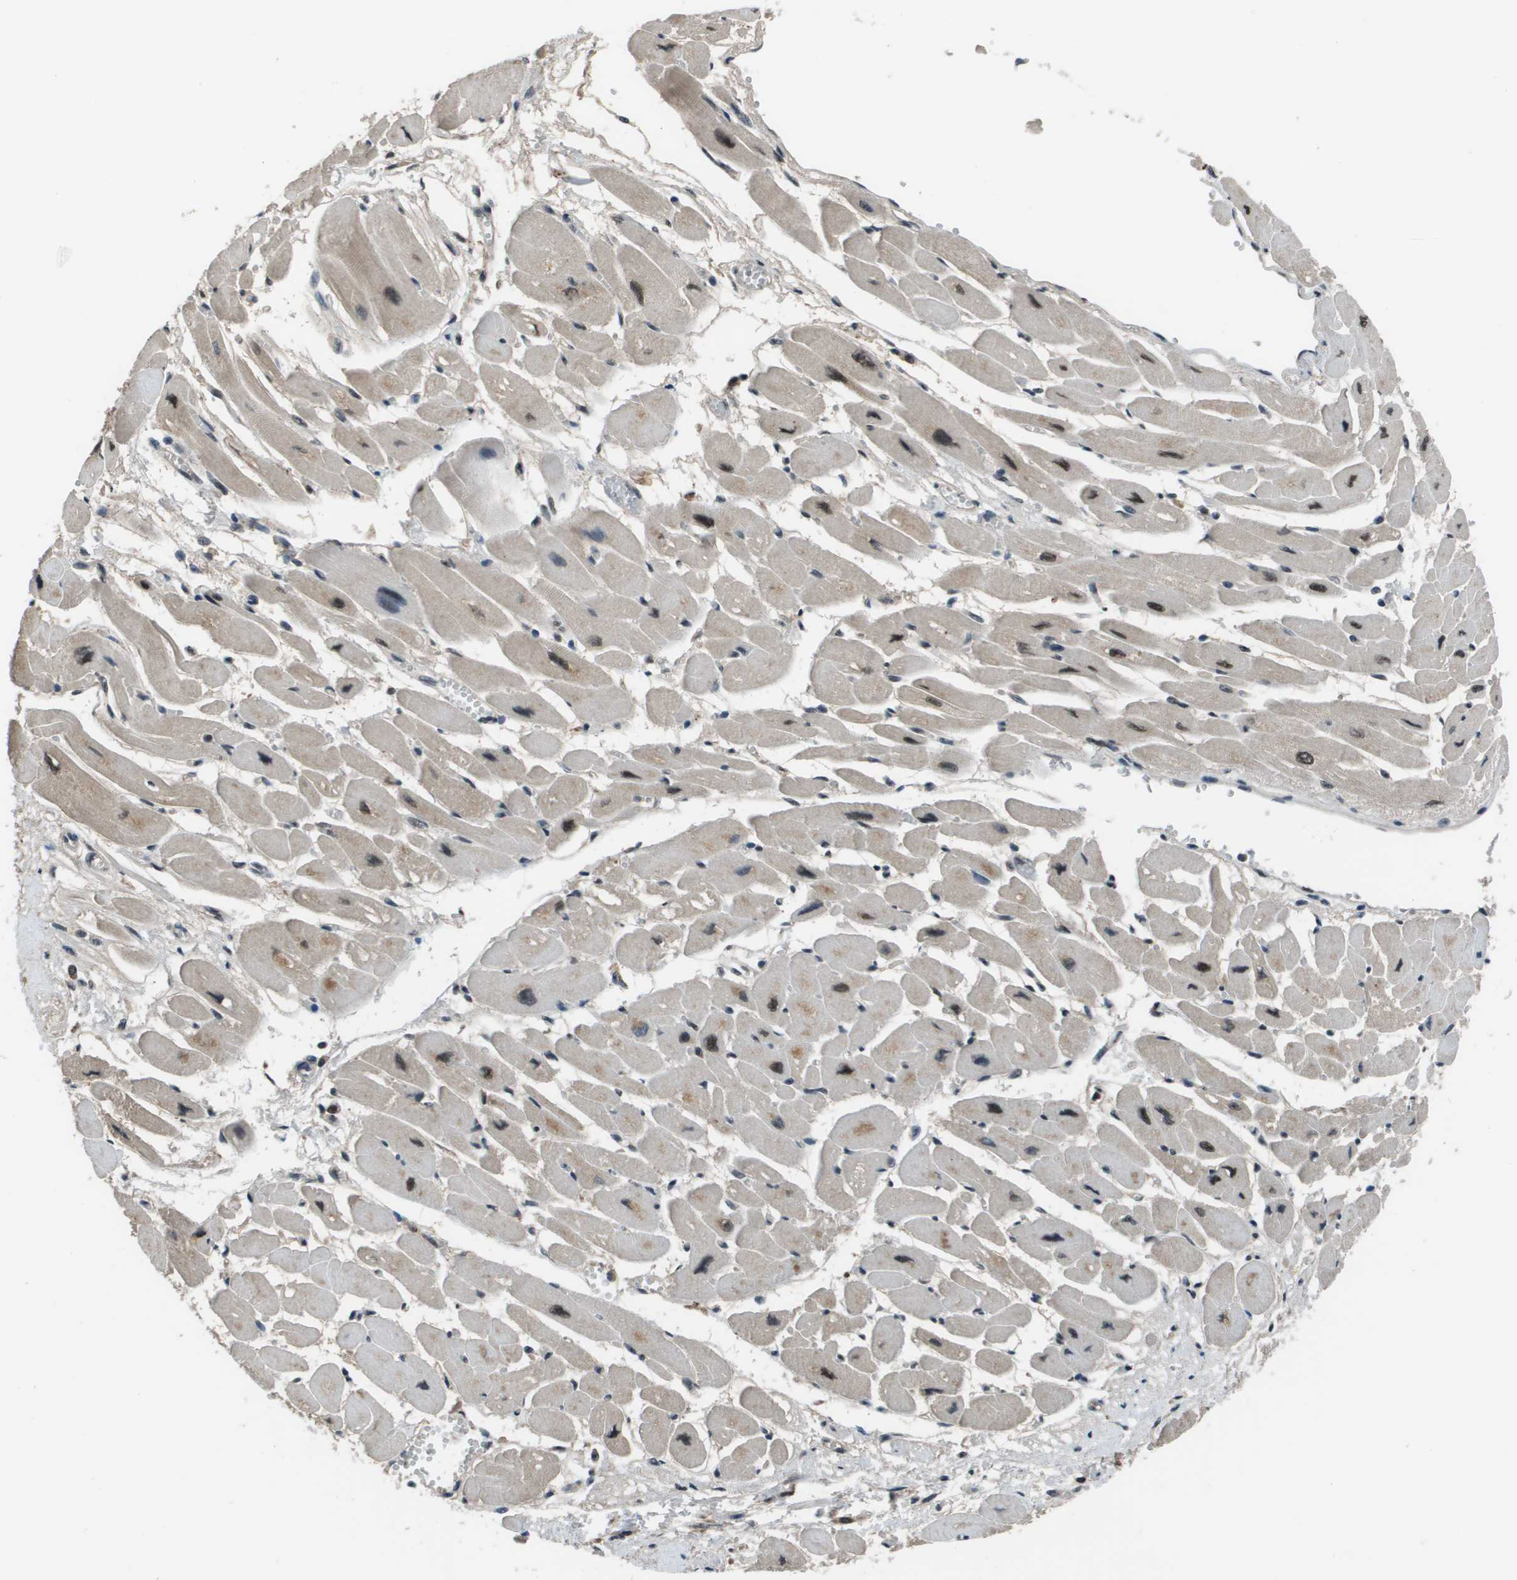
{"staining": {"intensity": "moderate", "quantity": "25%-75%", "location": "nuclear"}, "tissue": "heart muscle", "cell_type": "Cardiomyocytes", "image_type": "normal", "snomed": [{"axis": "morphology", "description": "Normal tissue, NOS"}, {"axis": "topography", "description": "Heart"}], "caption": "Immunohistochemical staining of normal heart muscle demonstrates medium levels of moderate nuclear staining in about 25%-75% of cardiomyocytes. (DAB = brown stain, brightfield microscopy at high magnification).", "gene": "THRAP3", "patient": {"sex": "female", "age": 54}}